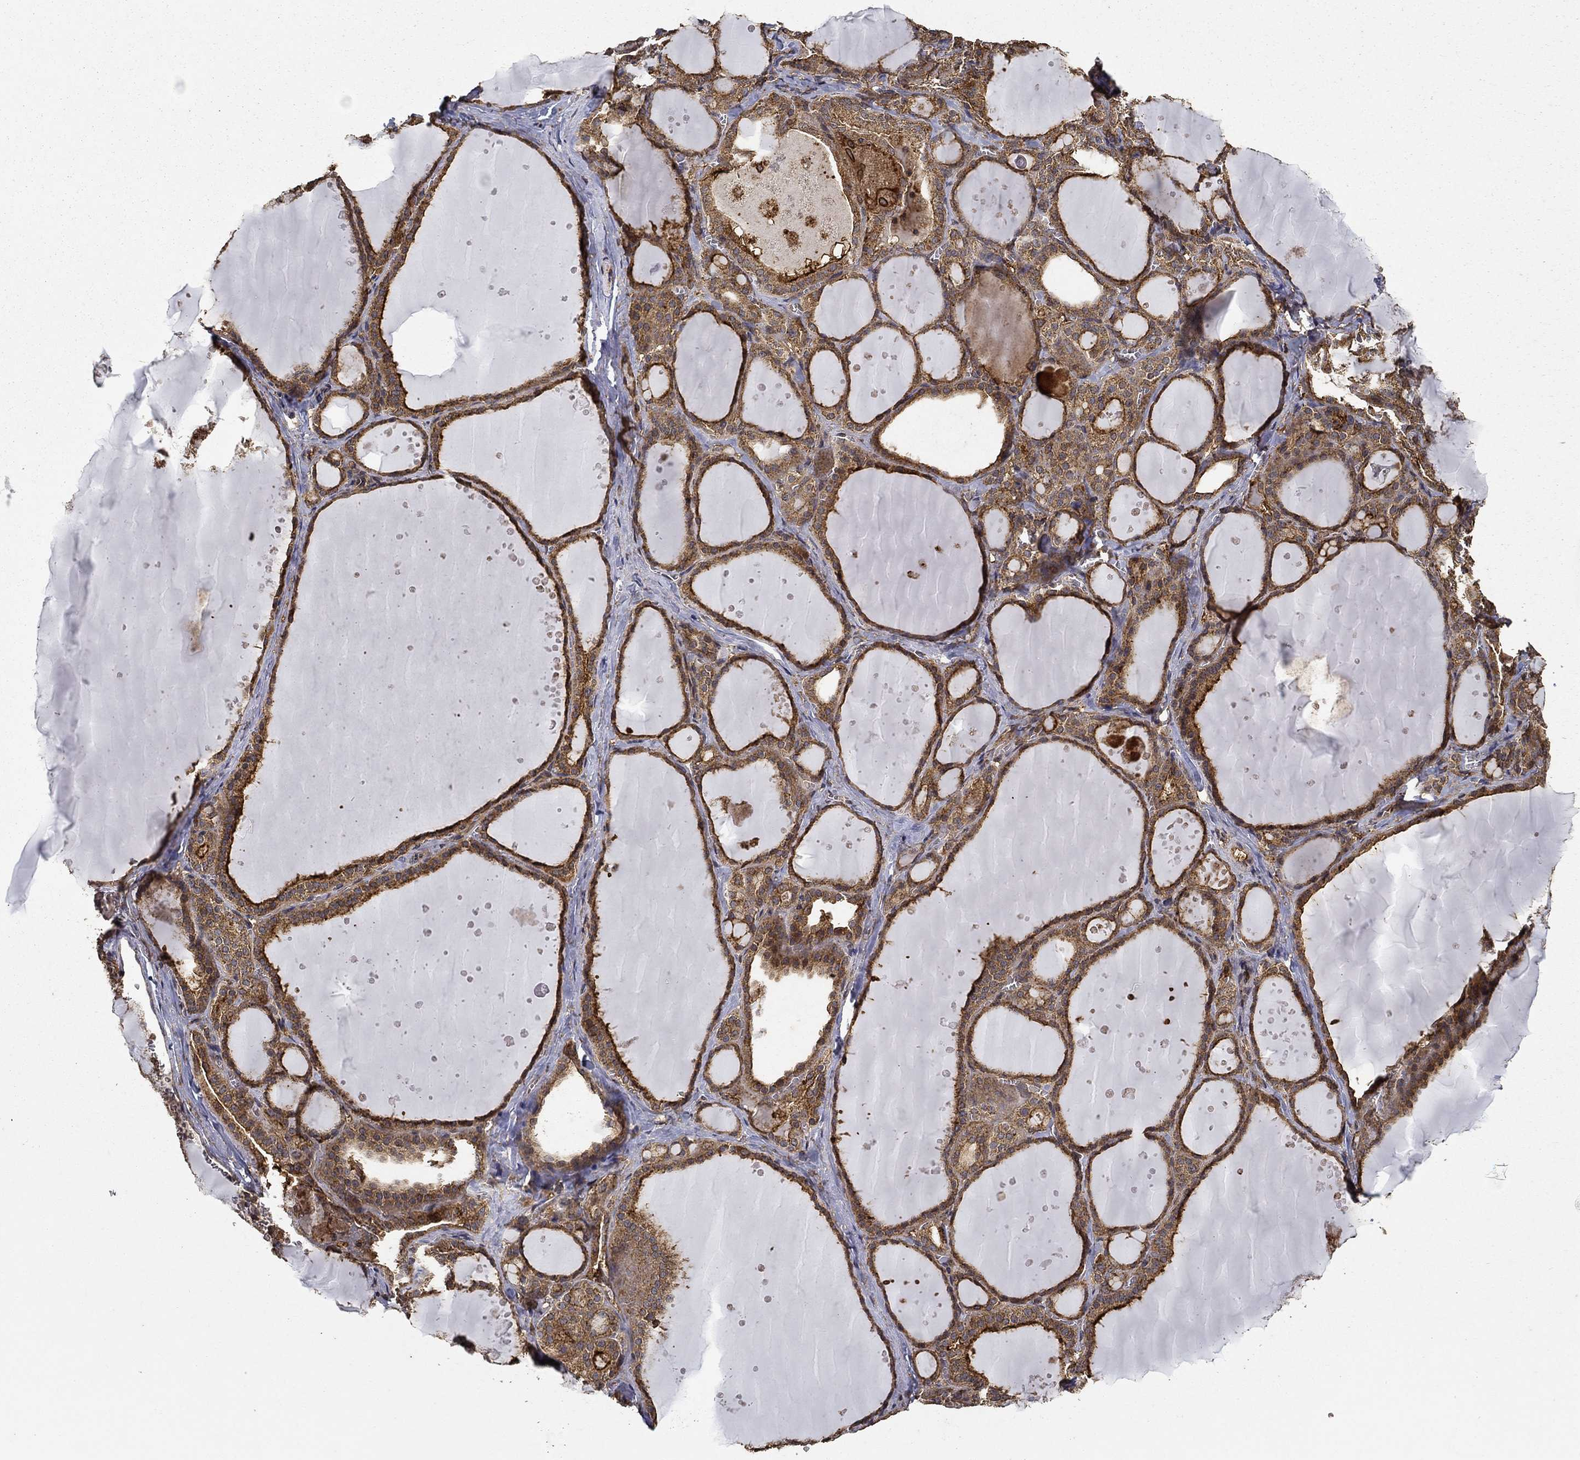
{"staining": {"intensity": "strong", "quantity": ">75%", "location": "cytoplasmic/membranous"}, "tissue": "thyroid gland", "cell_type": "Glandular cells", "image_type": "normal", "snomed": [{"axis": "morphology", "description": "Normal tissue, NOS"}, {"axis": "topography", "description": "Thyroid gland"}], "caption": "Thyroid gland stained with a protein marker demonstrates strong staining in glandular cells.", "gene": "IFRD1", "patient": {"sex": "male", "age": 63}}